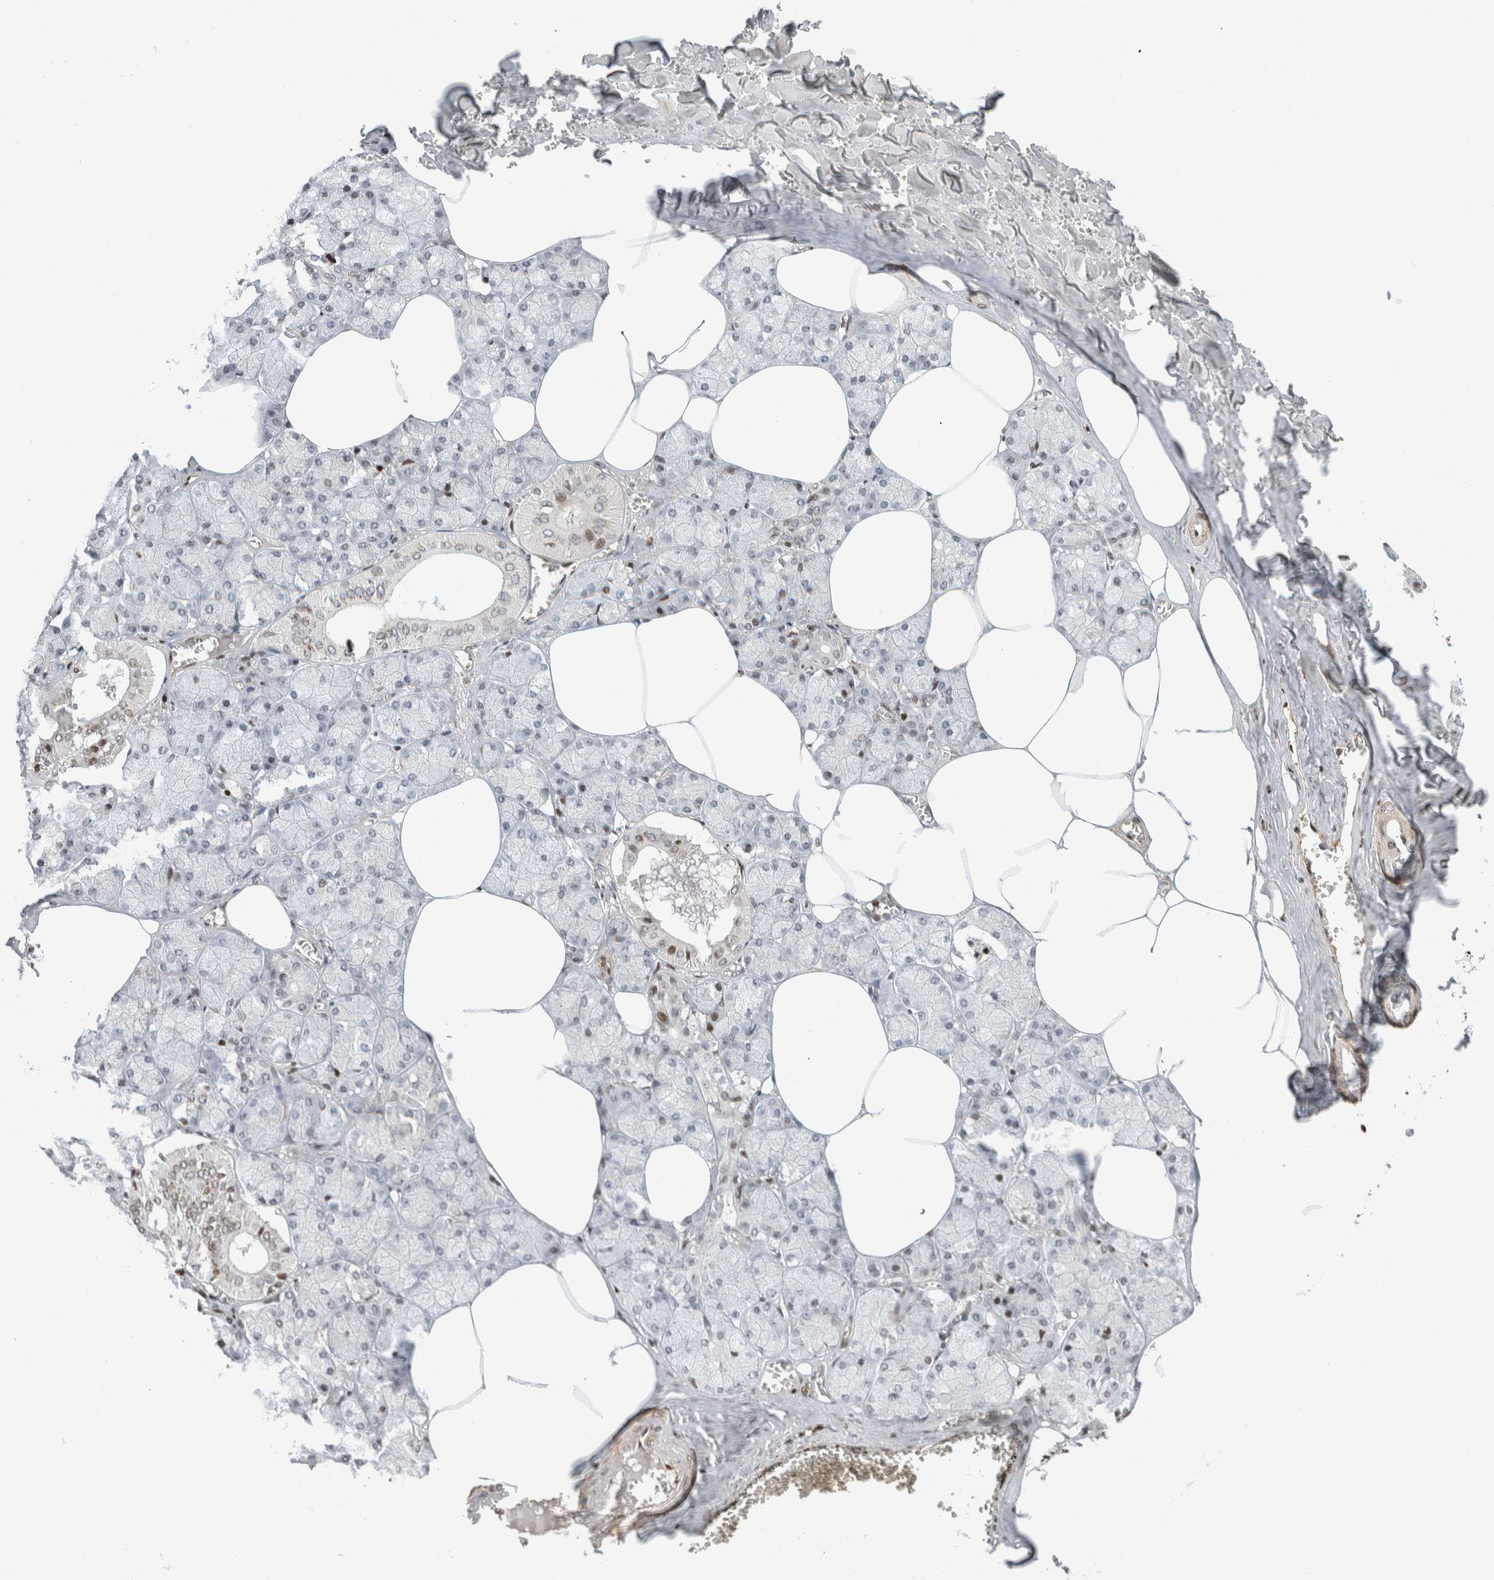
{"staining": {"intensity": "moderate", "quantity": "25%-75%", "location": "nuclear"}, "tissue": "salivary gland", "cell_type": "Glandular cells", "image_type": "normal", "snomed": [{"axis": "morphology", "description": "Normal tissue, NOS"}, {"axis": "topography", "description": "Salivary gland"}], "caption": "The micrograph exhibits immunohistochemical staining of unremarkable salivary gland. There is moderate nuclear staining is seen in about 25%-75% of glandular cells.", "gene": "GINS4", "patient": {"sex": "male", "age": 62}}